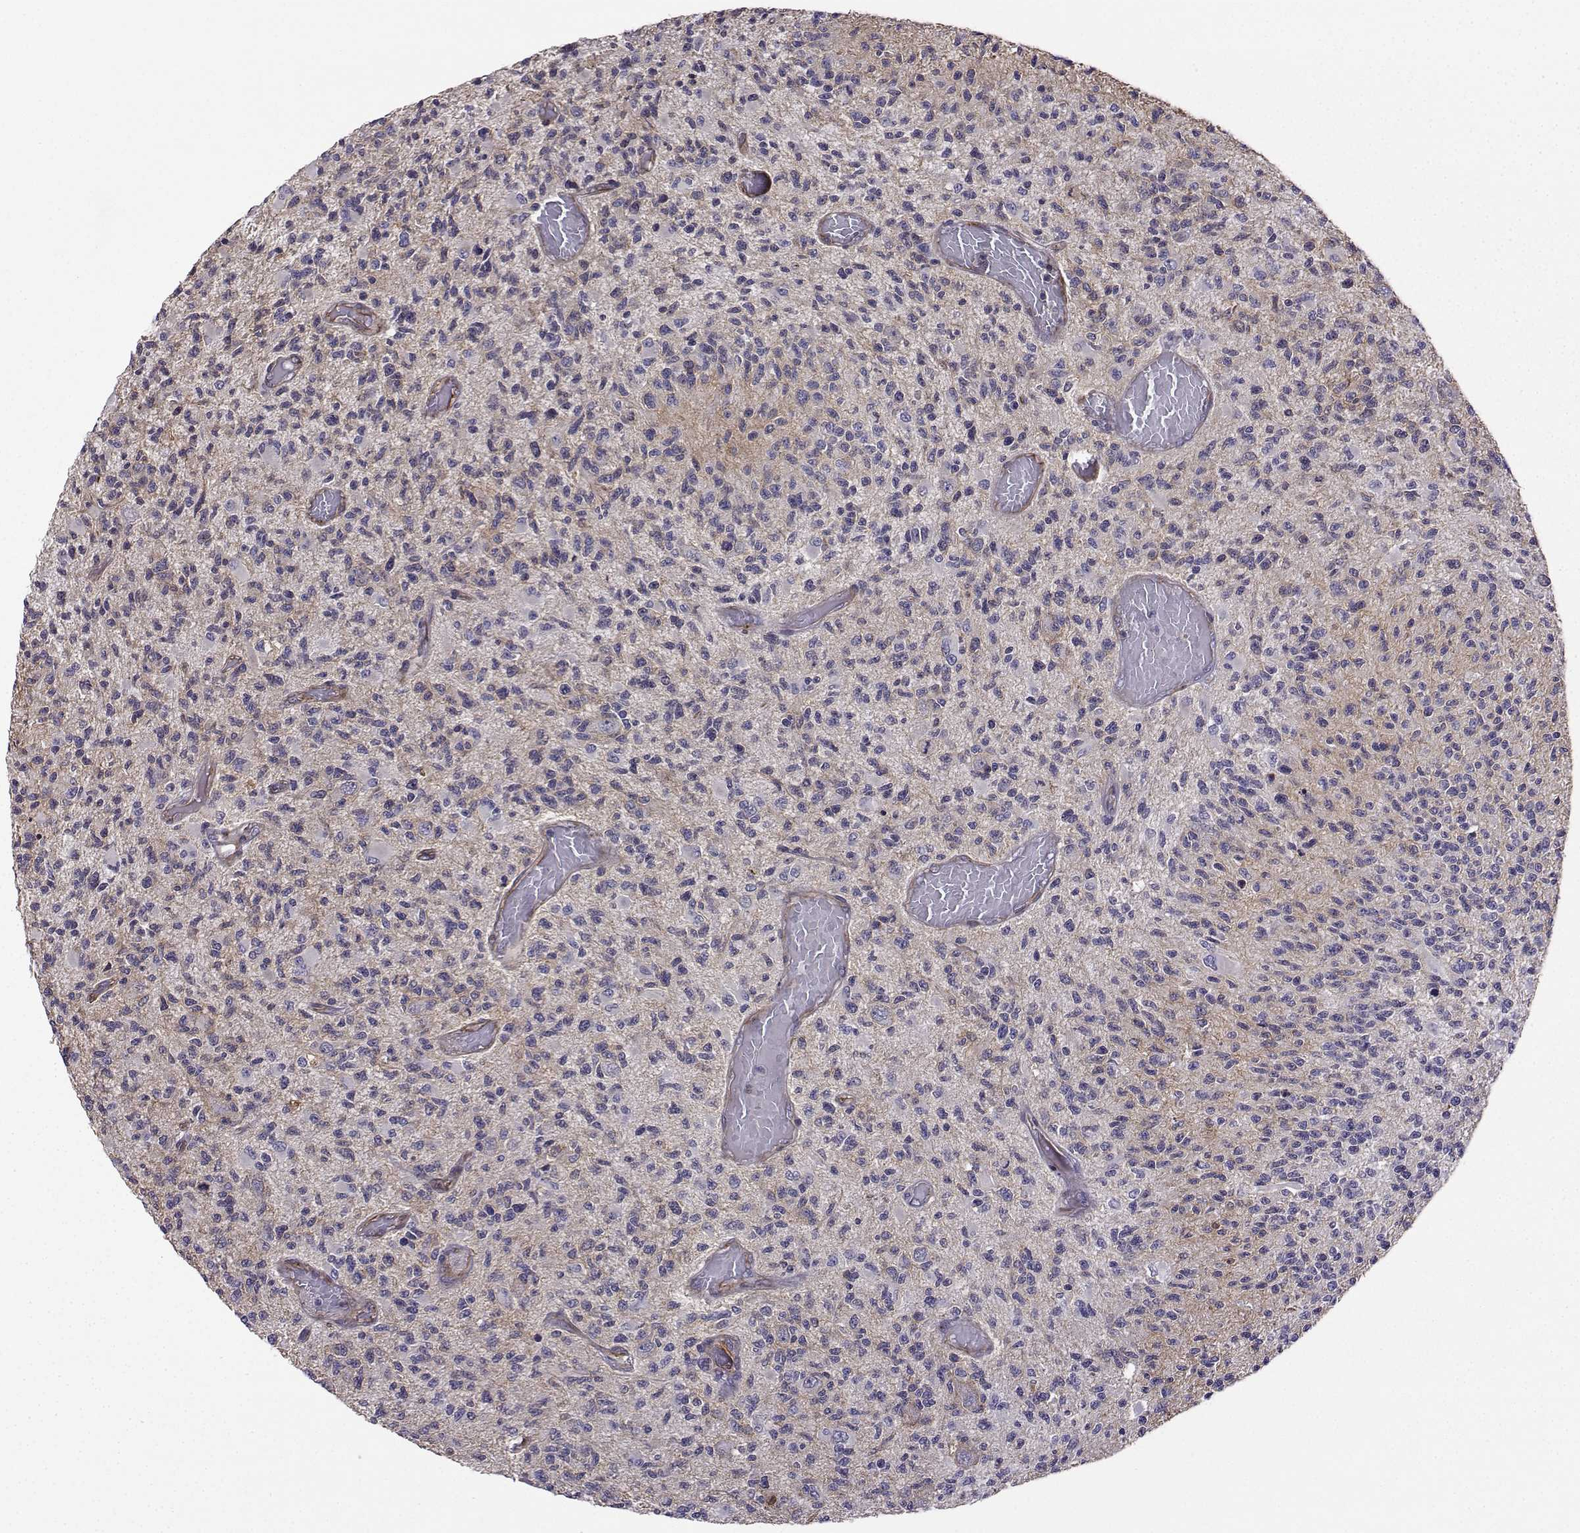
{"staining": {"intensity": "negative", "quantity": "none", "location": "none"}, "tissue": "glioma", "cell_type": "Tumor cells", "image_type": "cancer", "snomed": [{"axis": "morphology", "description": "Glioma, malignant, High grade"}, {"axis": "topography", "description": "Brain"}], "caption": "Immunohistochemistry of high-grade glioma (malignant) displays no positivity in tumor cells.", "gene": "ITGB8", "patient": {"sex": "female", "age": 63}}